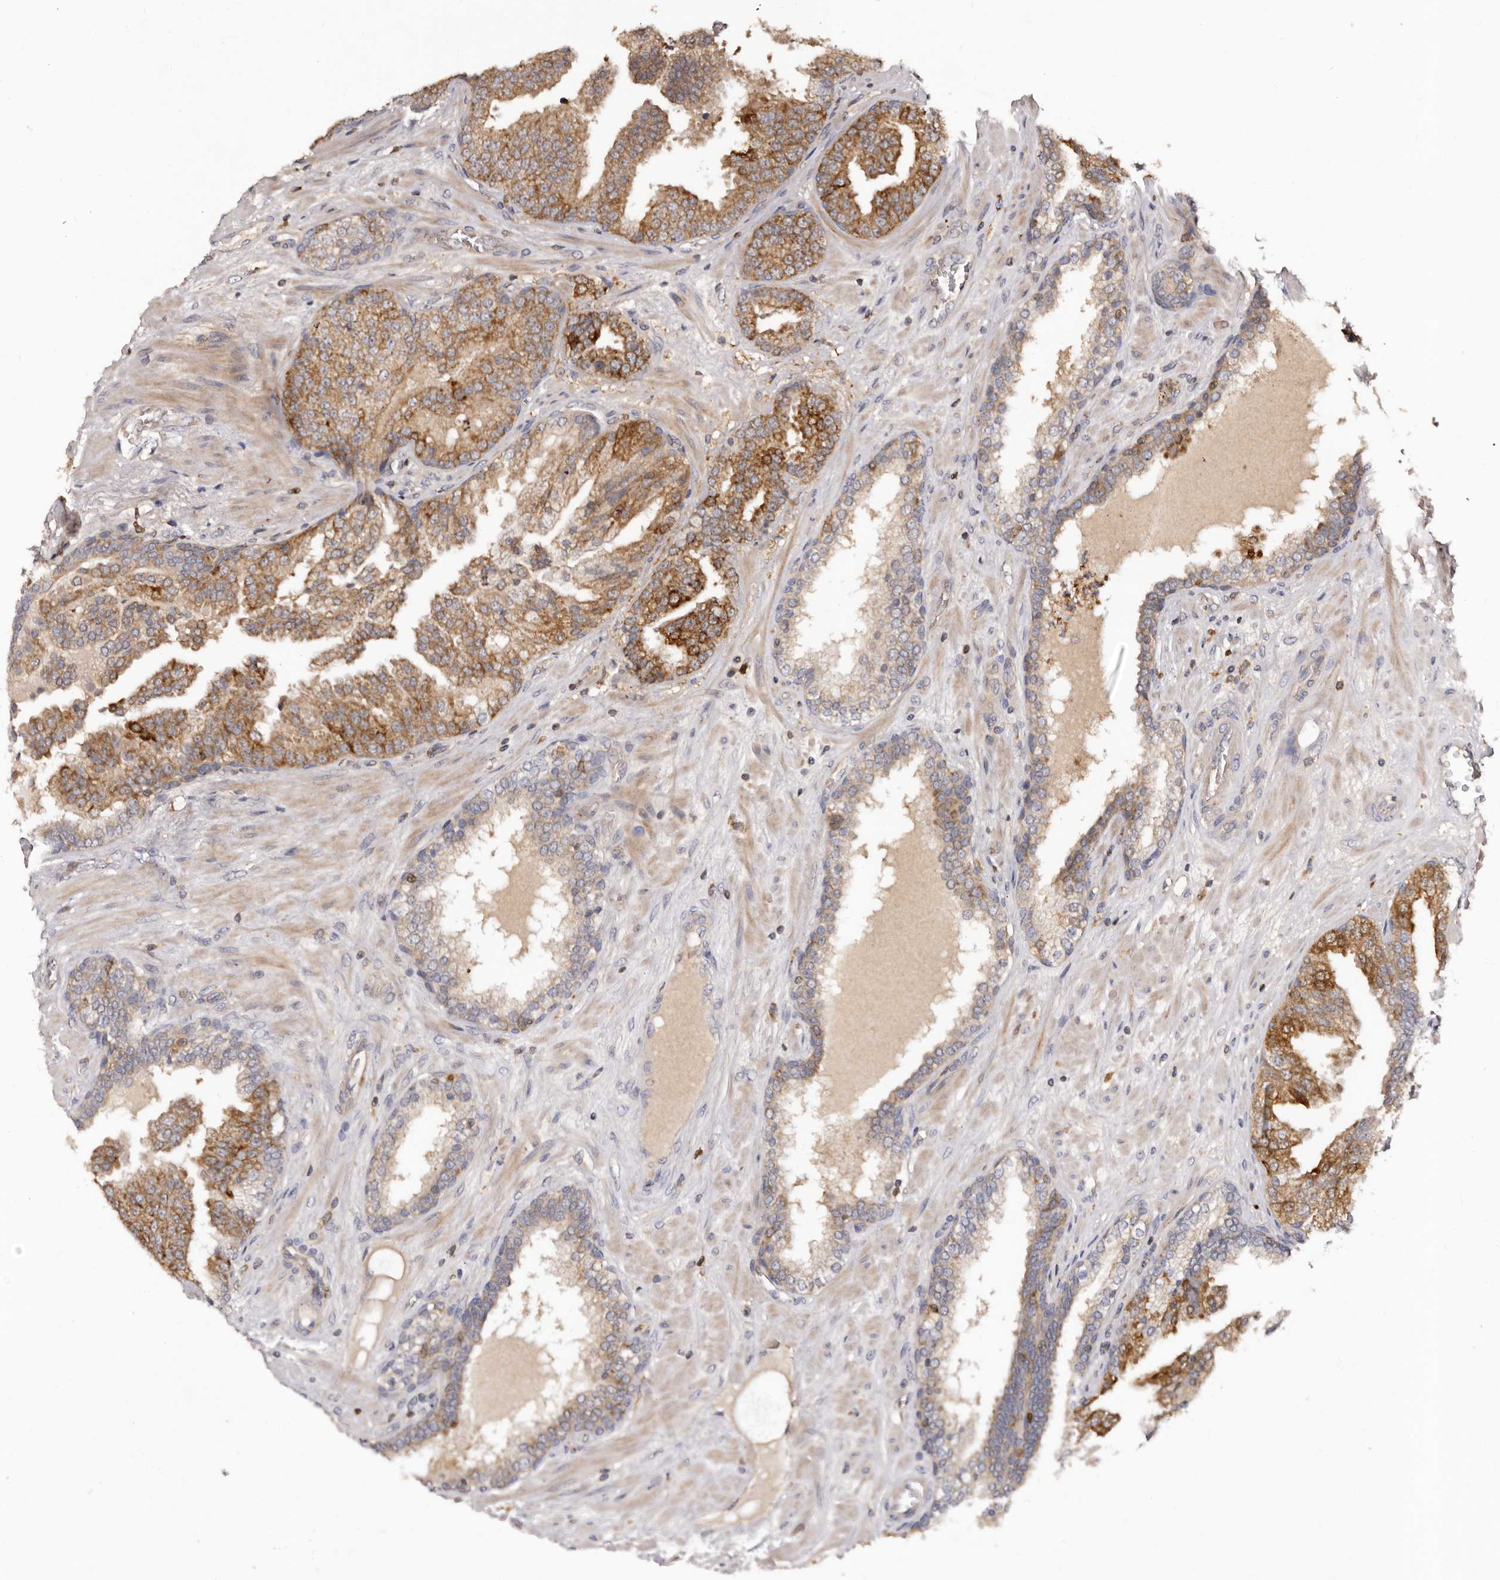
{"staining": {"intensity": "moderate", "quantity": ">75%", "location": "cytoplasmic/membranous"}, "tissue": "prostate cancer", "cell_type": "Tumor cells", "image_type": "cancer", "snomed": [{"axis": "morphology", "description": "Adenocarcinoma, Low grade"}, {"axis": "topography", "description": "Prostate"}], "caption": "Adenocarcinoma (low-grade) (prostate) stained with DAB (3,3'-diaminobenzidine) immunohistochemistry exhibits medium levels of moderate cytoplasmic/membranous staining in approximately >75% of tumor cells. The protein of interest is shown in brown color, while the nuclei are stained blue.", "gene": "BAX", "patient": {"sex": "male", "age": 67}}